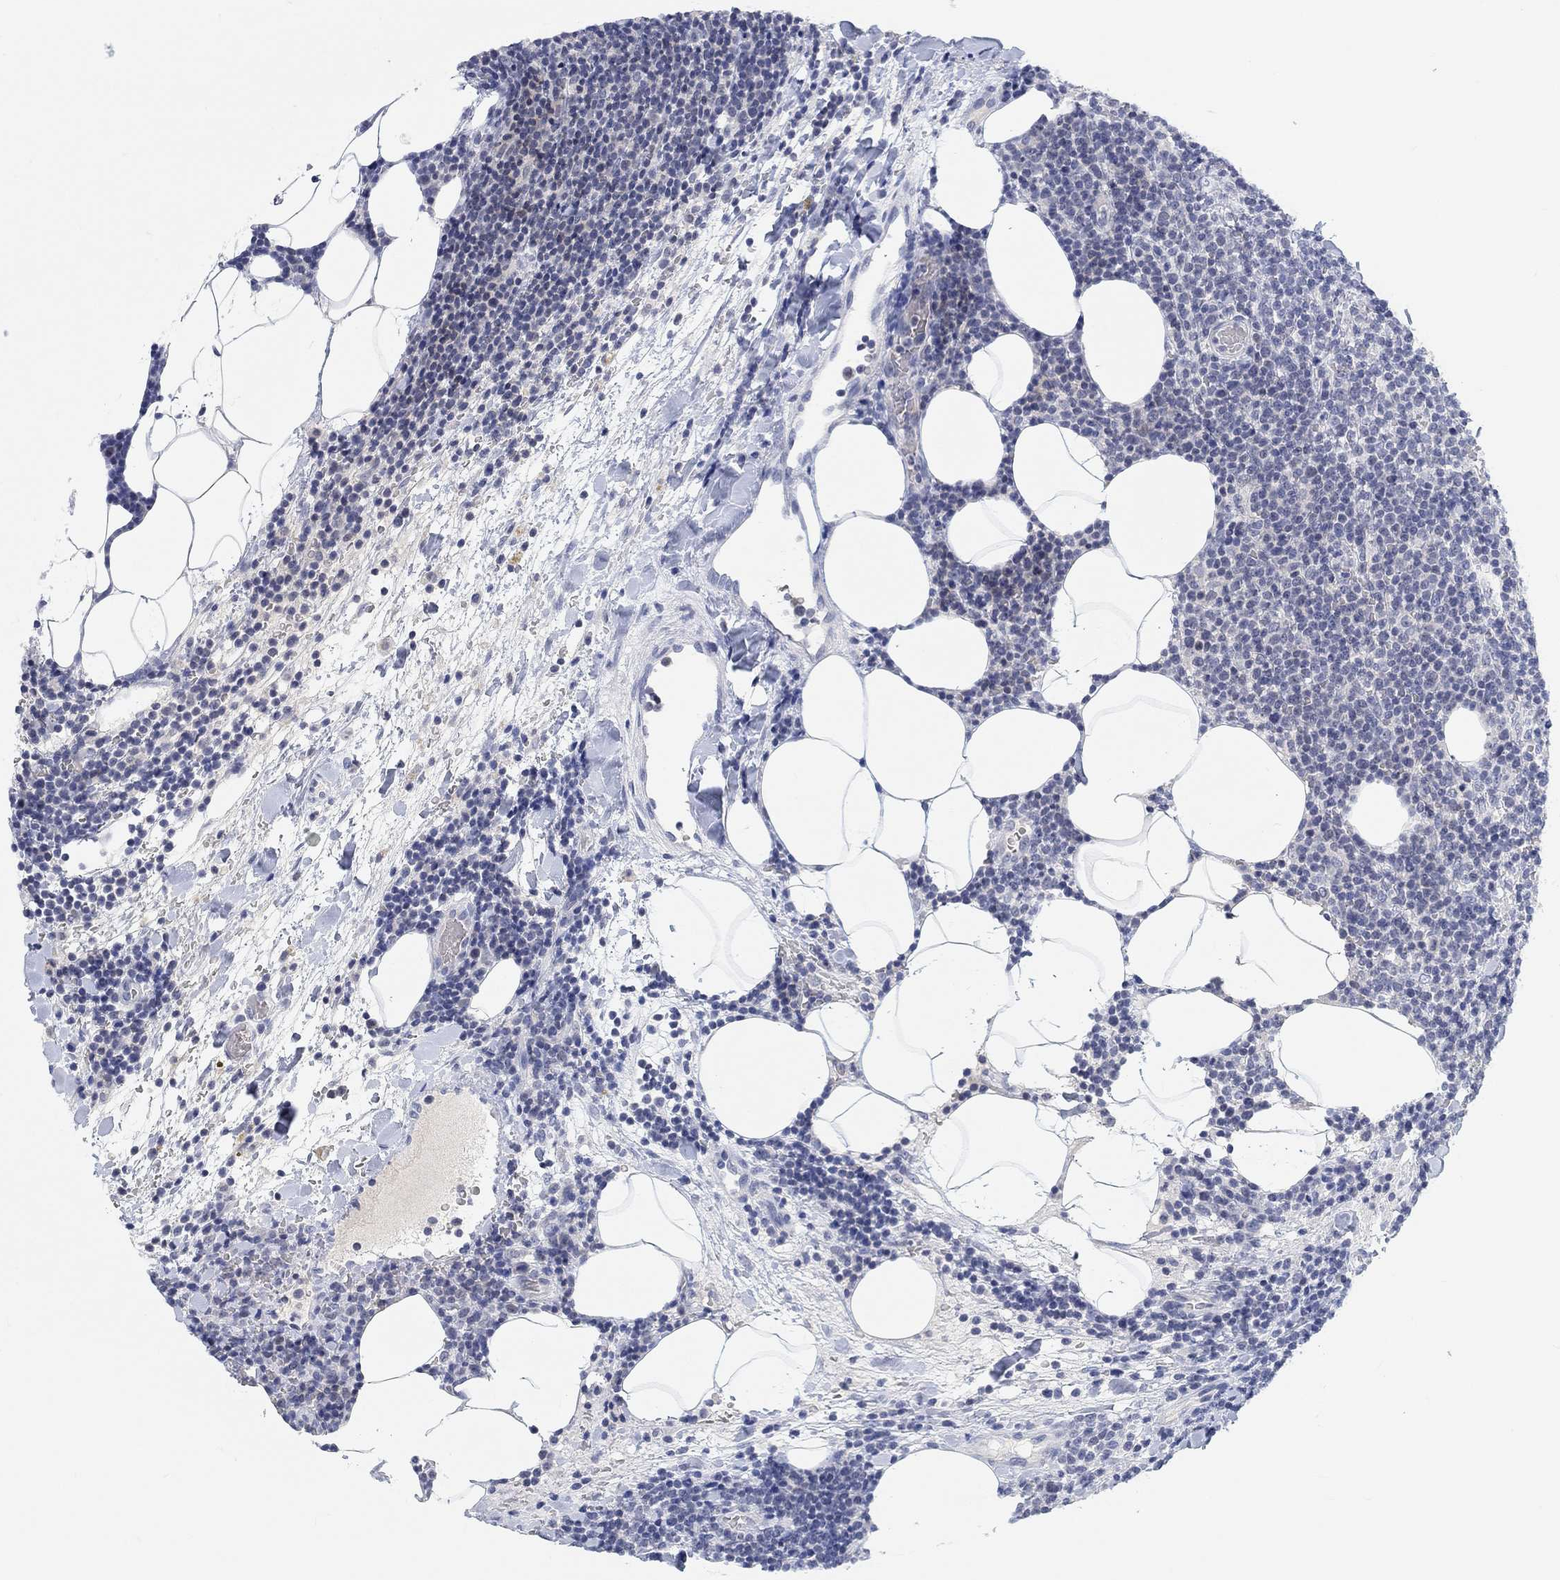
{"staining": {"intensity": "negative", "quantity": "none", "location": "none"}, "tissue": "lymphoma", "cell_type": "Tumor cells", "image_type": "cancer", "snomed": [{"axis": "morphology", "description": "Malignant lymphoma, non-Hodgkin's type, High grade"}, {"axis": "topography", "description": "Lymph node"}], "caption": "Tumor cells show no significant protein positivity in high-grade malignant lymphoma, non-Hodgkin's type.", "gene": "ATP6V1E2", "patient": {"sex": "male", "age": 61}}